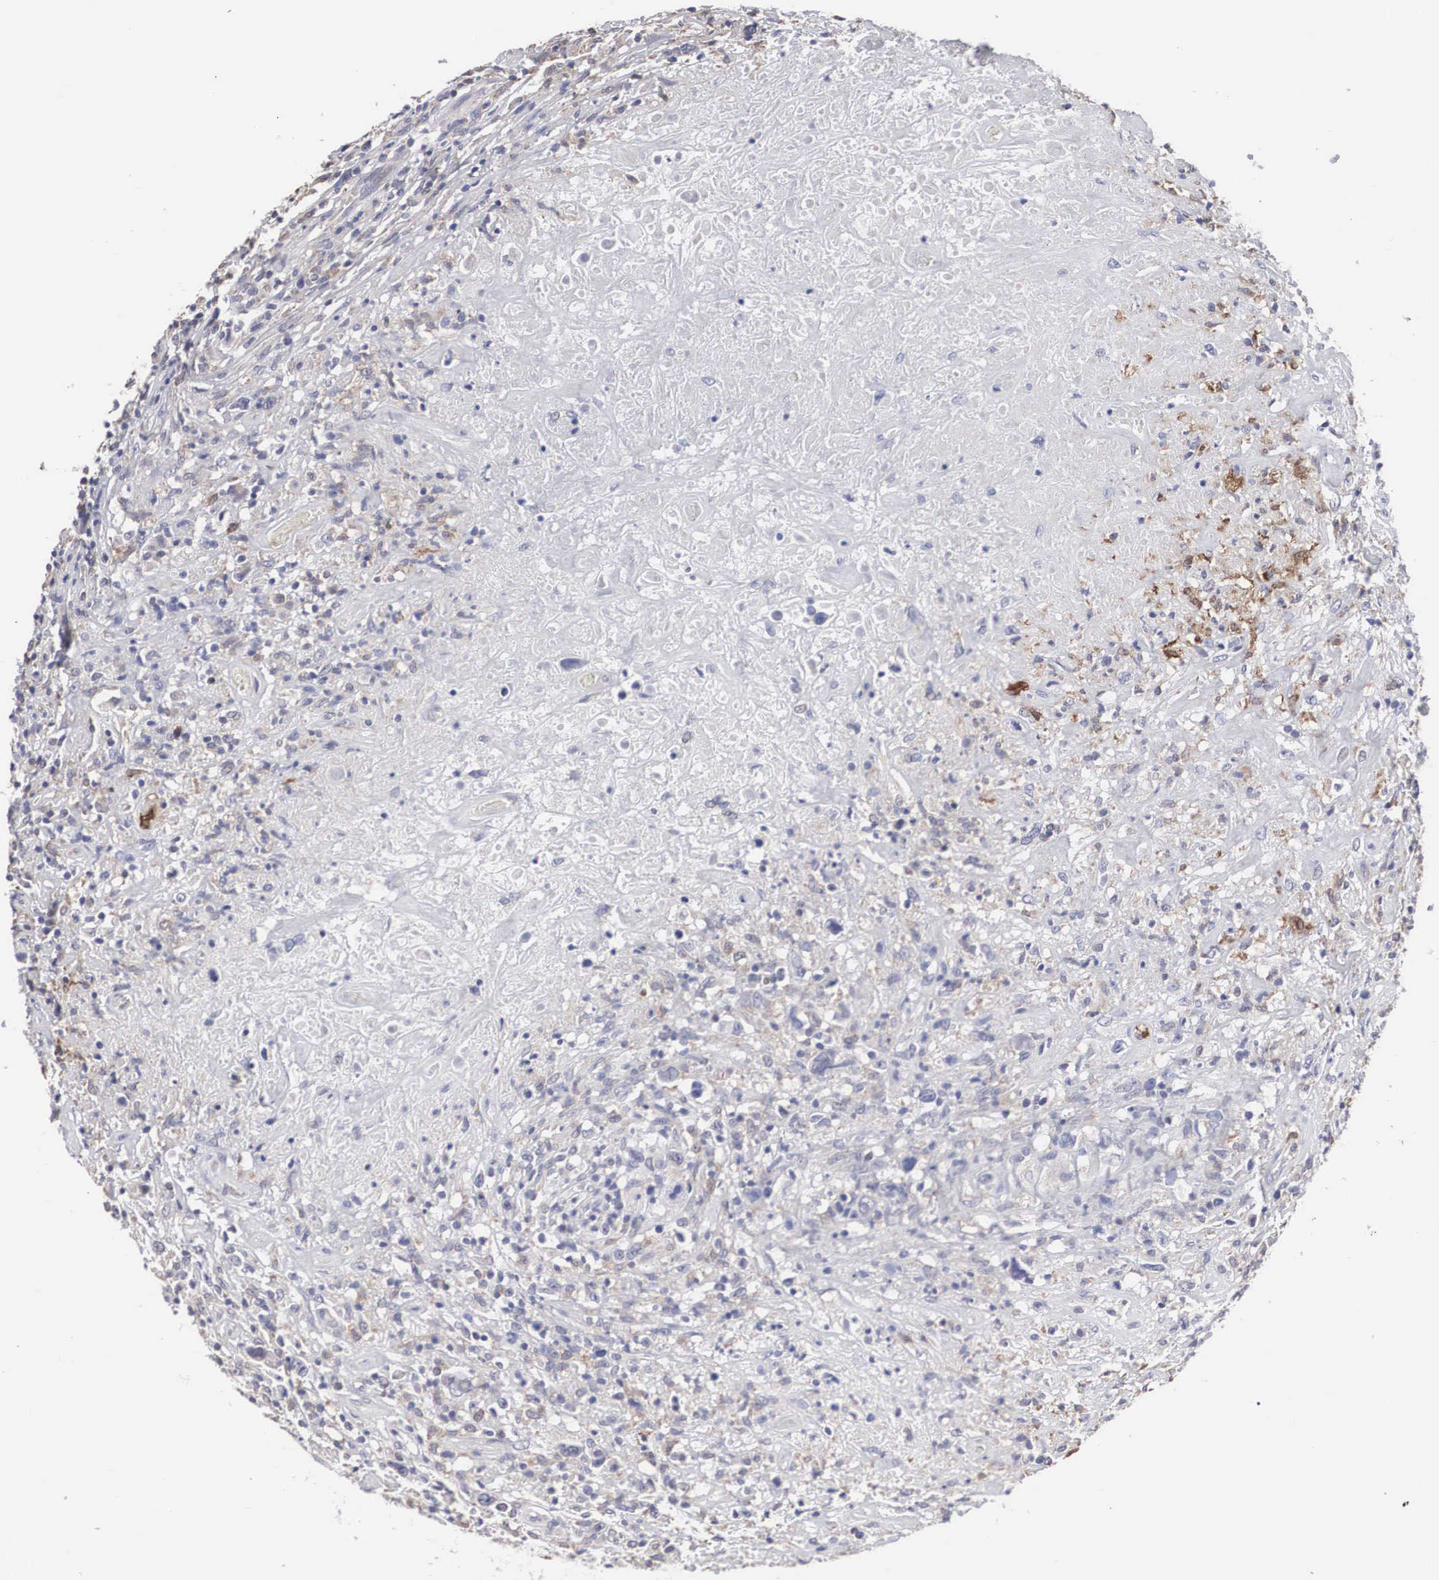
{"staining": {"intensity": "weak", "quantity": "<25%", "location": "cytoplasmic/membranous"}, "tissue": "lymphoma", "cell_type": "Tumor cells", "image_type": "cancer", "snomed": [{"axis": "morphology", "description": "Hodgkin's disease, NOS"}, {"axis": "topography", "description": "Lymph node"}], "caption": "Immunohistochemical staining of lymphoma demonstrates no significant expression in tumor cells.", "gene": "HMOX1", "patient": {"sex": "male", "age": 46}}